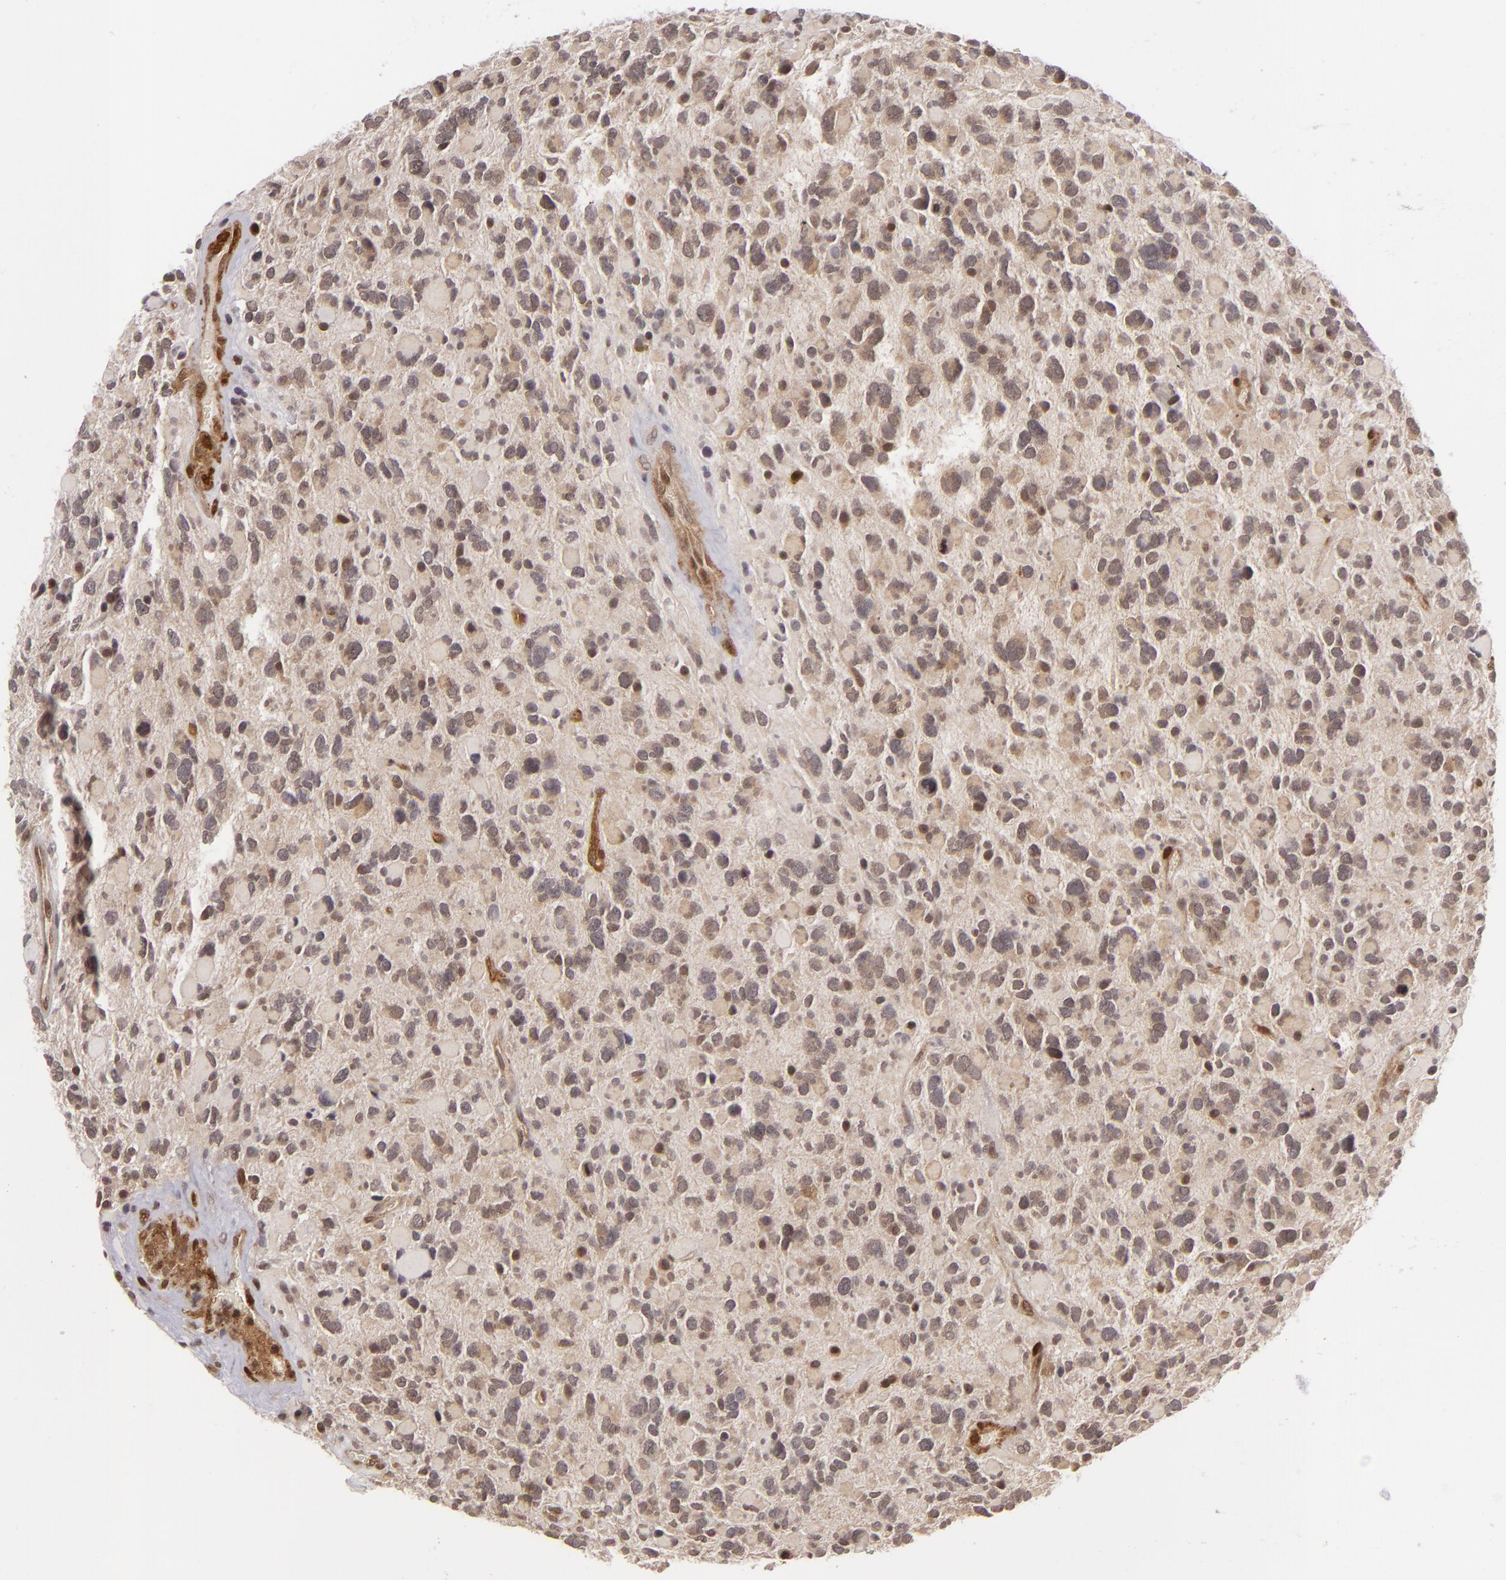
{"staining": {"intensity": "weak", "quantity": "25%-75%", "location": "cytoplasmic/membranous"}, "tissue": "glioma", "cell_type": "Tumor cells", "image_type": "cancer", "snomed": [{"axis": "morphology", "description": "Glioma, malignant, High grade"}, {"axis": "topography", "description": "Brain"}], "caption": "Protein expression by immunohistochemistry shows weak cytoplasmic/membranous positivity in approximately 25%-75% of tumor cells in glioma.", "gene": "ZBTB33", "patient": {"sex": "female", "age": 37}}